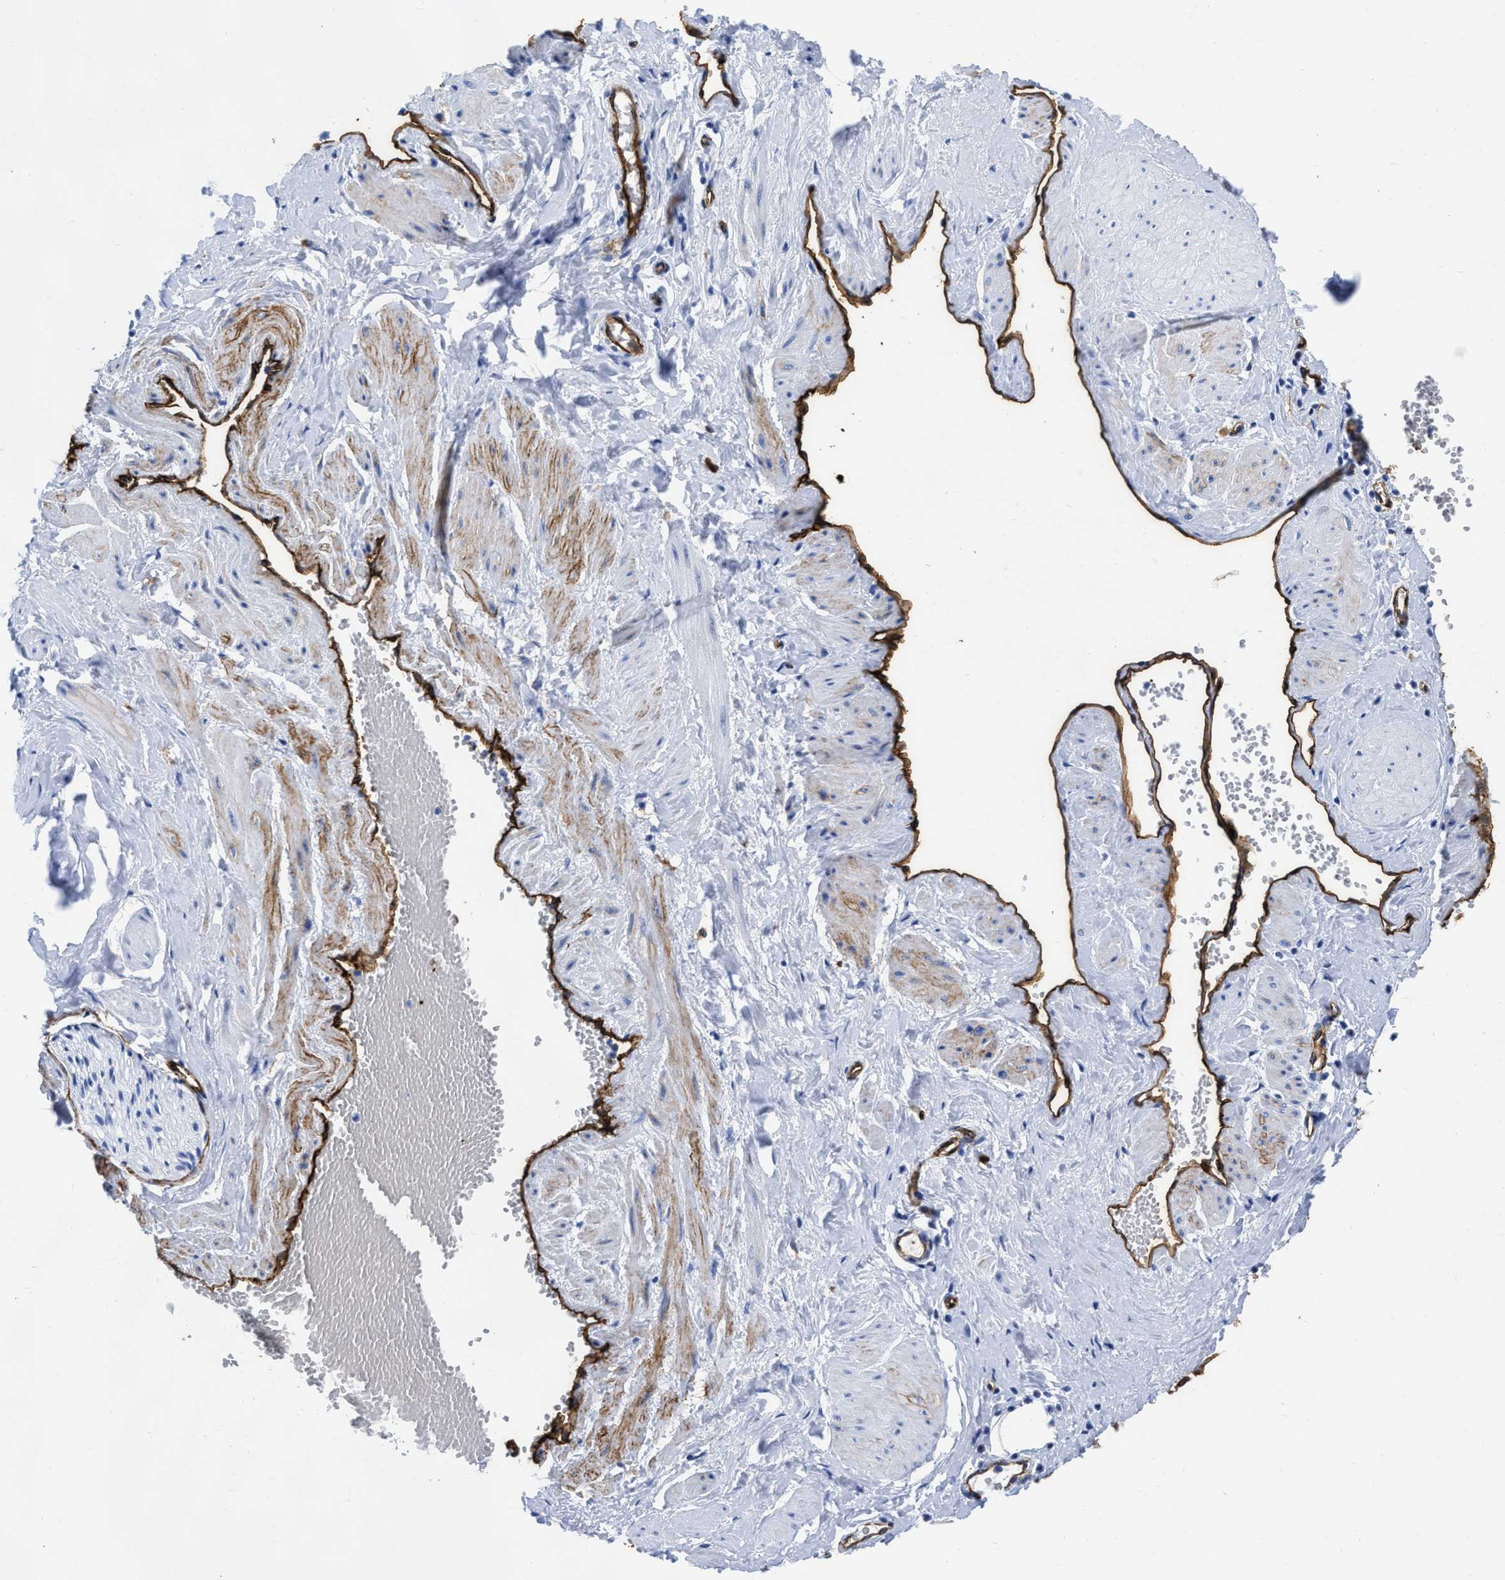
{"staining": {"intensity": "moderate", "quantity": ">75%", "location": "cytoplasmic/membranous"}, "tissue": "adipose tissue", "cell_type": "Adipocytes", "image_type": "normal", "snomed": [{"axis": "morphology", "description": "Normal tissue, NOS"}, {"axis": "topography", "description": "Soft tissue"}, {"axis": "topography", "description": "Vascular tissue"}], "caption": "Adipocytes exhibit medium levels of moderate cytoplasmic/membranous expression in about >75% of cells in normal adipose tissue.", "gene": "TVP23B", "patient": {"sex": "female", "age": 35}}